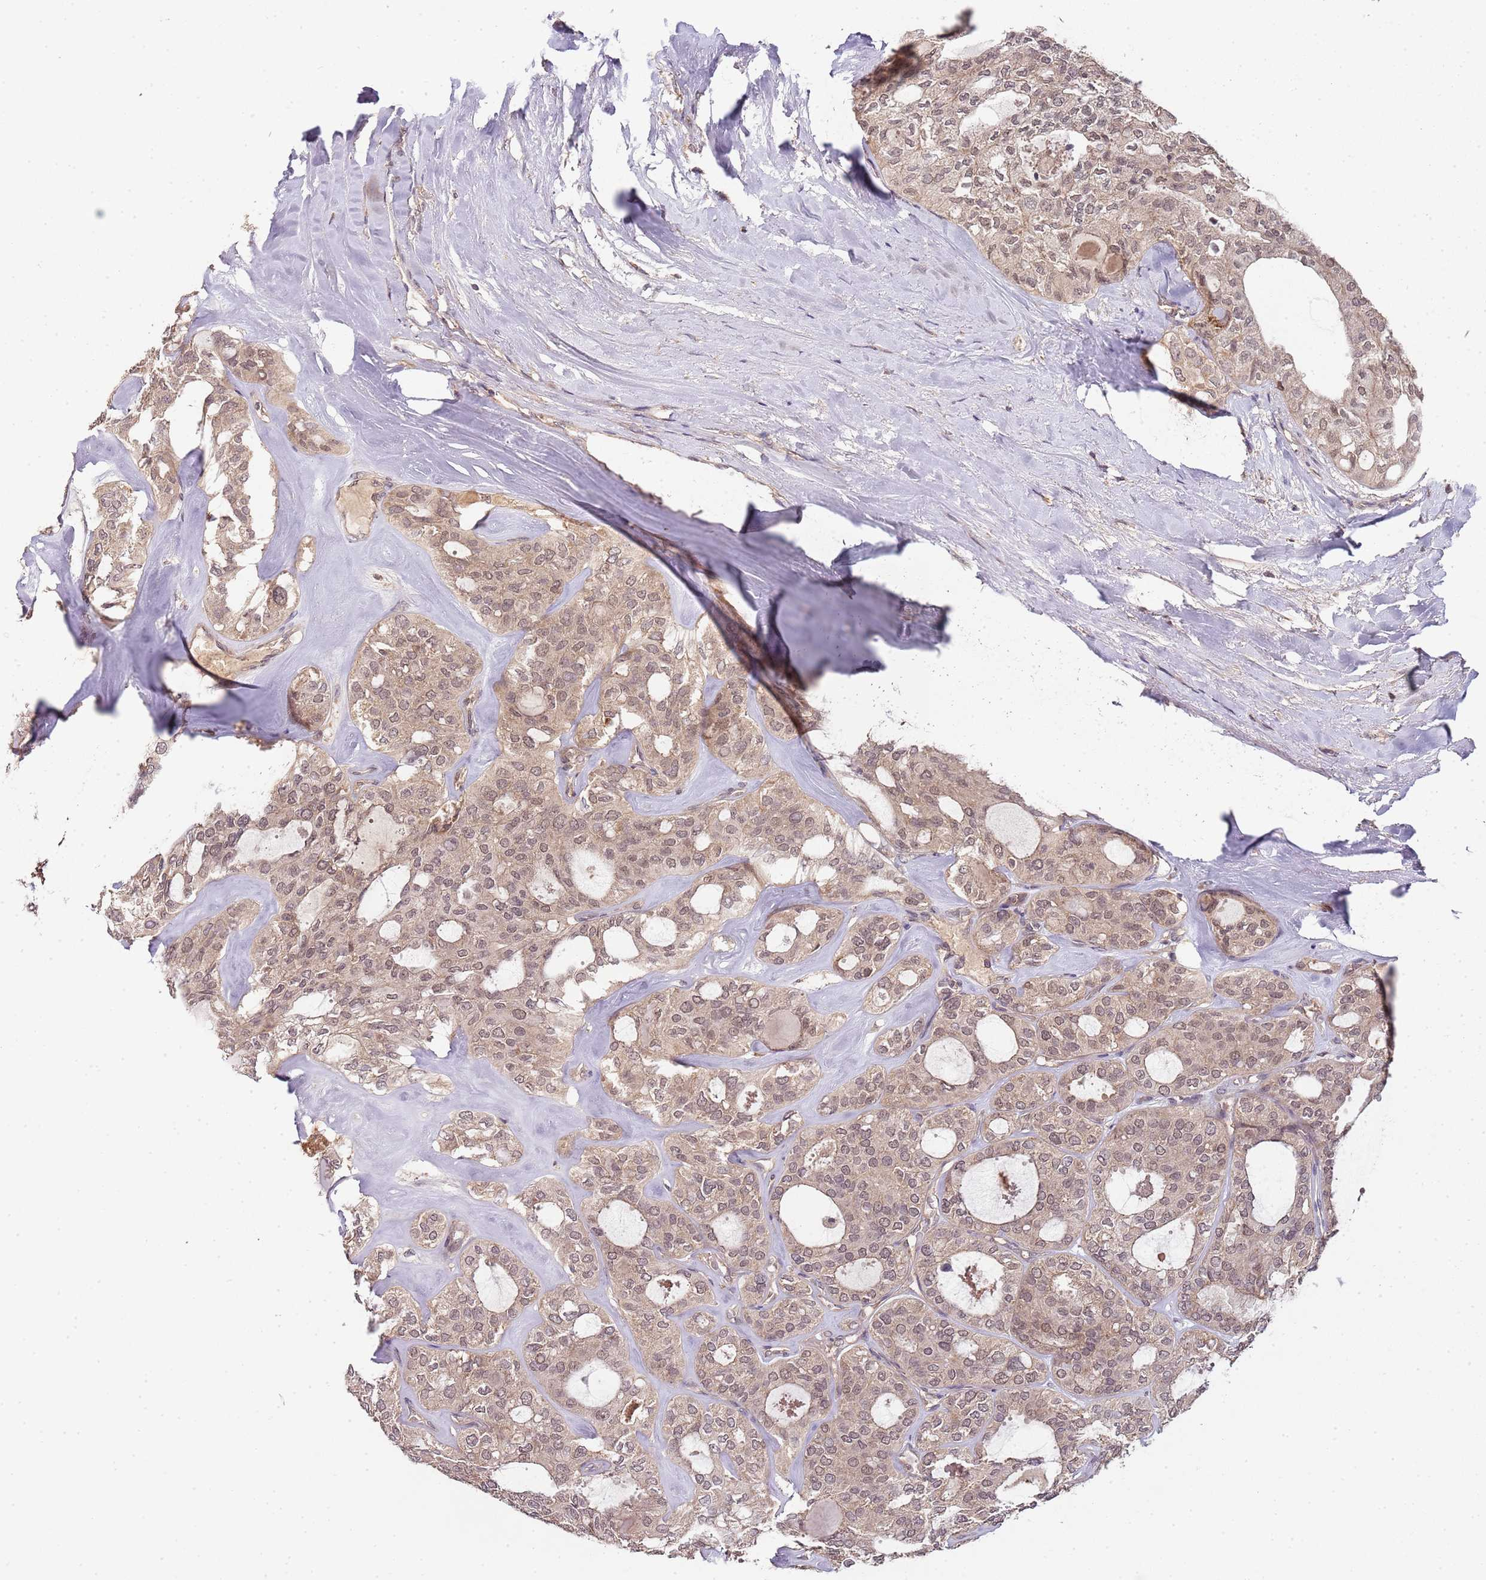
{"staining": {"intensity": "weak", "quantity": ">75%", "location": "cytoplasmic/membranous,nuclear"}, "tissue": "thyroid cancer", "cell_type": "Tumor cells", "image_type": "cancer", "snomed": [{"axis": "morphology", "description": "Follicular adenoma carcinoma, NOS"}, {"axis": "topography", "description": "Thyroid gland"}], "caption": "The photomicrograph shows staining of thyroid follicular adenoma carcinoma, revealing weak cytoplasmic/membranous and nuclear protein staining (brown color) within tumor cells.", "gene": "LIN37", "patient": {"sex": "male", "age": 75}}